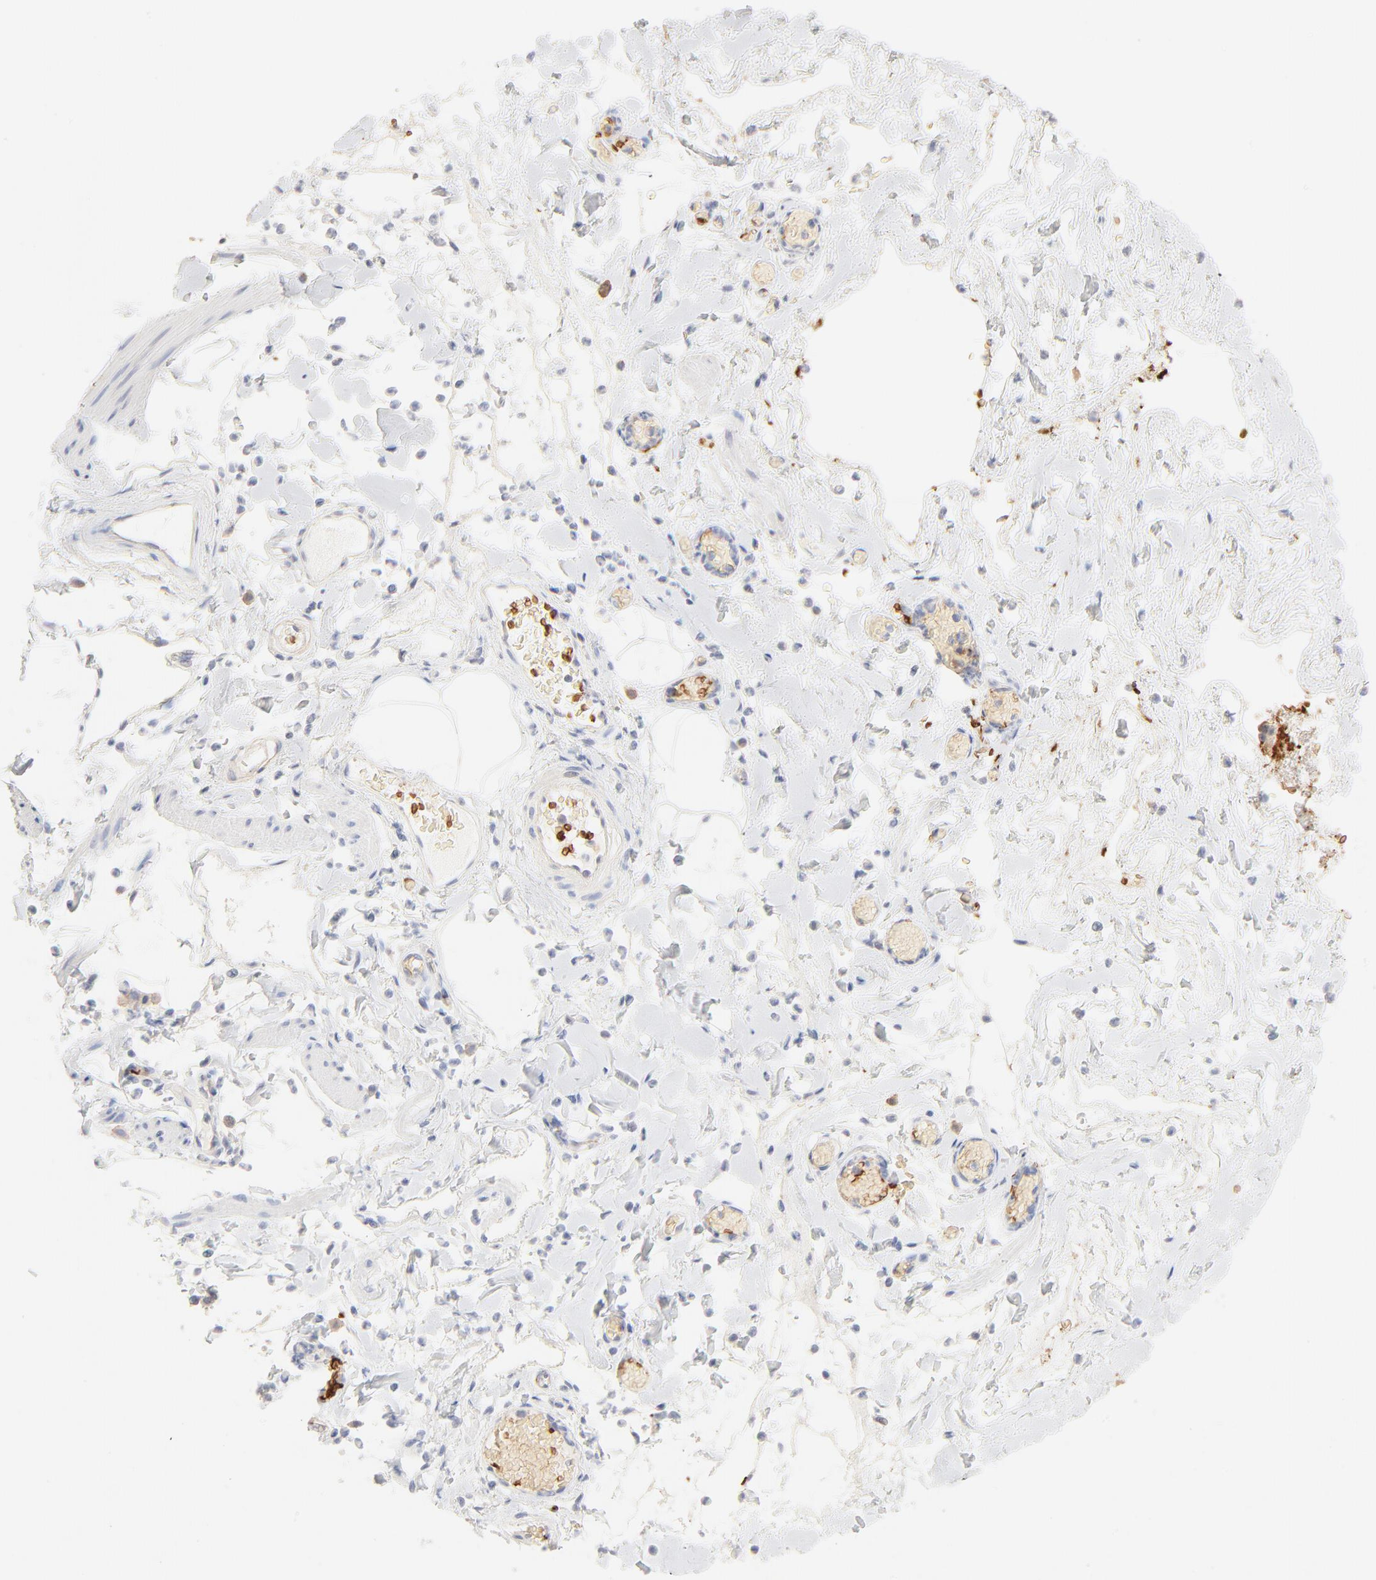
{"staining": {"intensity": "negative", "quantity": "none", "location": "none"}, "tissue": "smooth muscle", "cell_type": "Smooth muscle cells", "image_type": "normal", "snomed": [{"axis": "morphology", "description": "Normal tissue, NOS"}, {"axis": "topography", "description": "Smooth muscle"}, {"axis": "topography", "description": "Colon"}], "caption": "A high-resolution image shows immunohistochemistry staining of unremarkable smooth muscle, which displays no significant expression in smooth muscle cells.", "gene": "SPTB", "patient": {"sex": "male", "age": 67}}